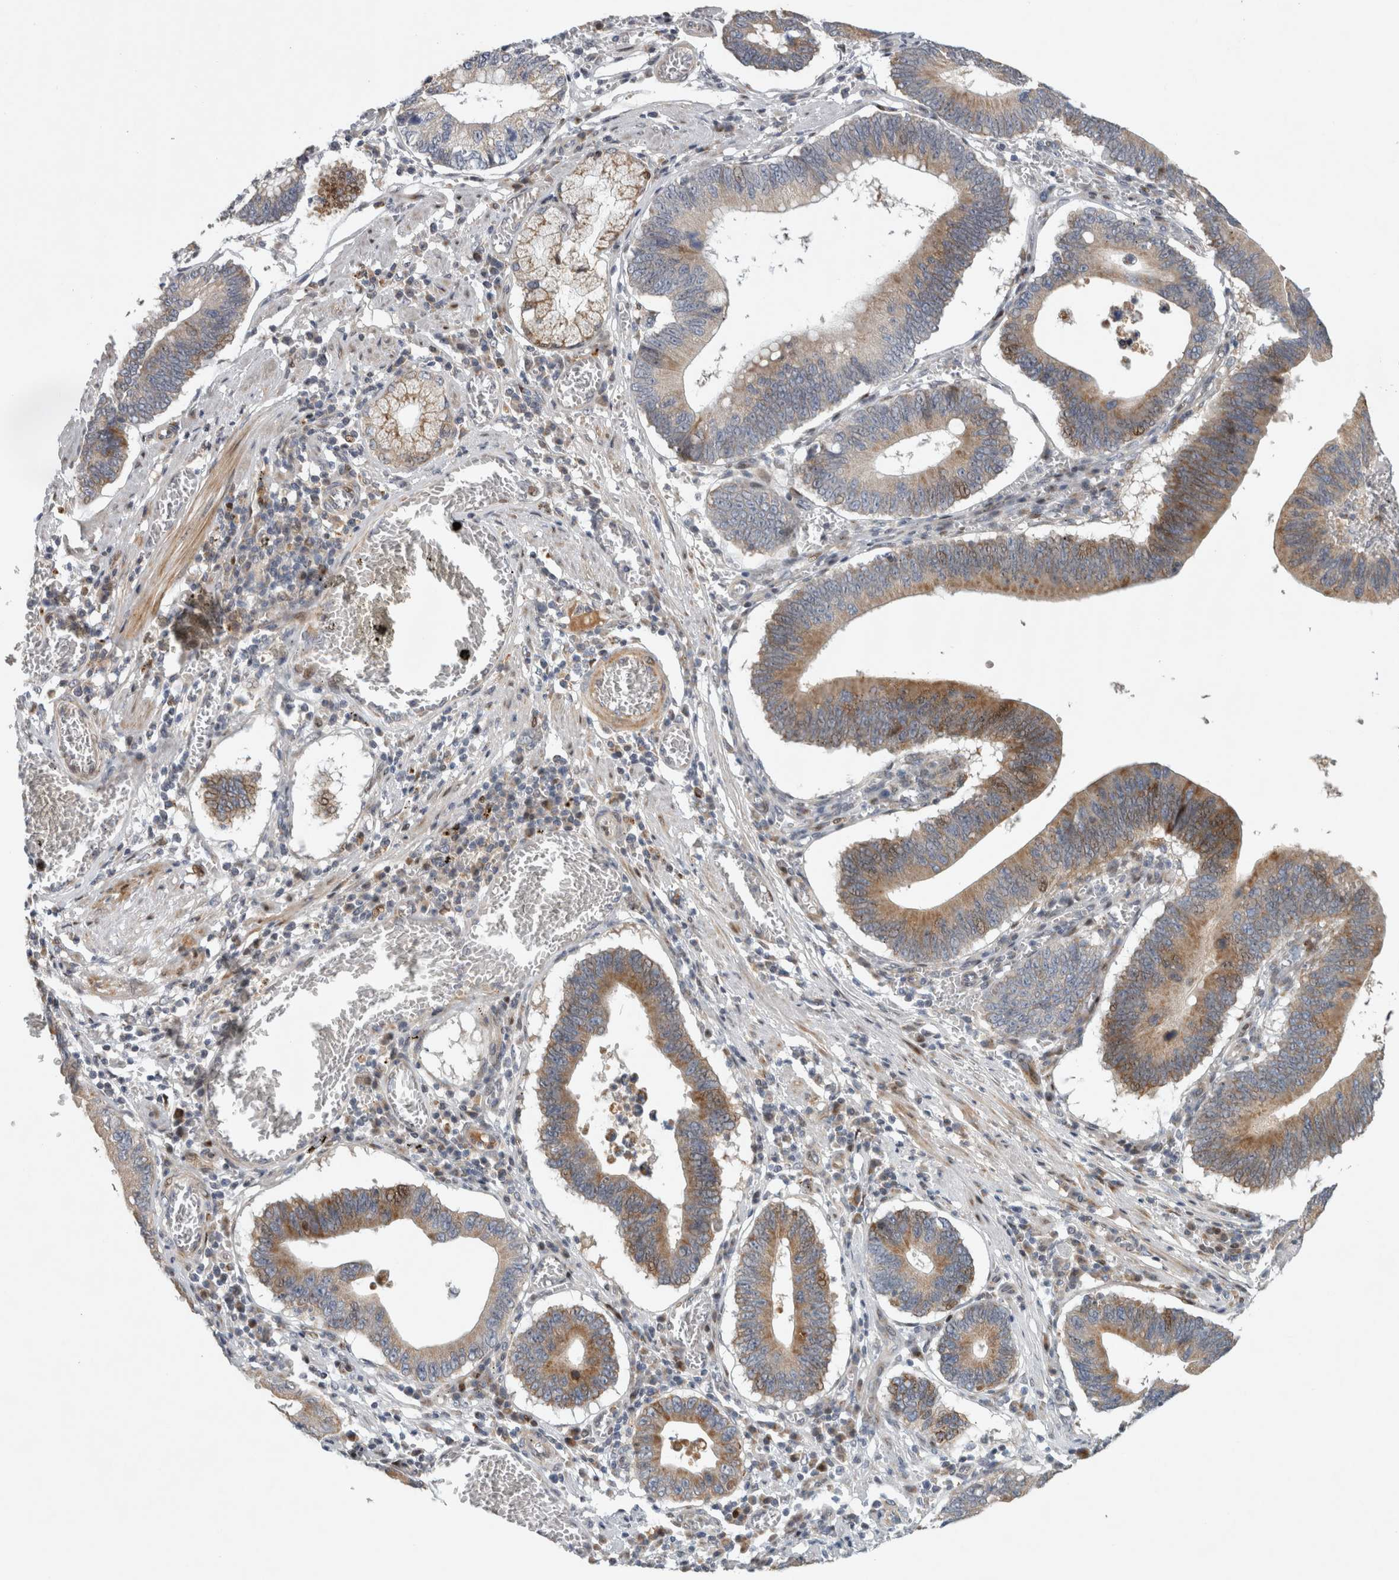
{"staining": {"intensity": "moderate", "quantity": ">75%", "location": "cytoplasmic/membranous"}, "tissue": "stomach cancer", "cell_type": "Tumor cells", "image_type": "cancer", "snomed": [{"axis": "morphology", "description": "Adenocarcinoma, NOS"}, {"axis": "topography", "description": "Stomach"}, {"axis": "topography", "description": "Gastric cardia"}], "caption": "Immunohistochemistry (IHC) micrograph of neoplastic tissue: human adenocarcinoma (stomach) stained using immunohistochemistry (IHC) displays medium levels of moderate protein expression localized specifically in the cytoplasmic/membranous of tumor cells, appearing as a cytoplasmic/membranous brown color.", "gene": "RBM48", "patient": {"sex": "male", "age": 59}}